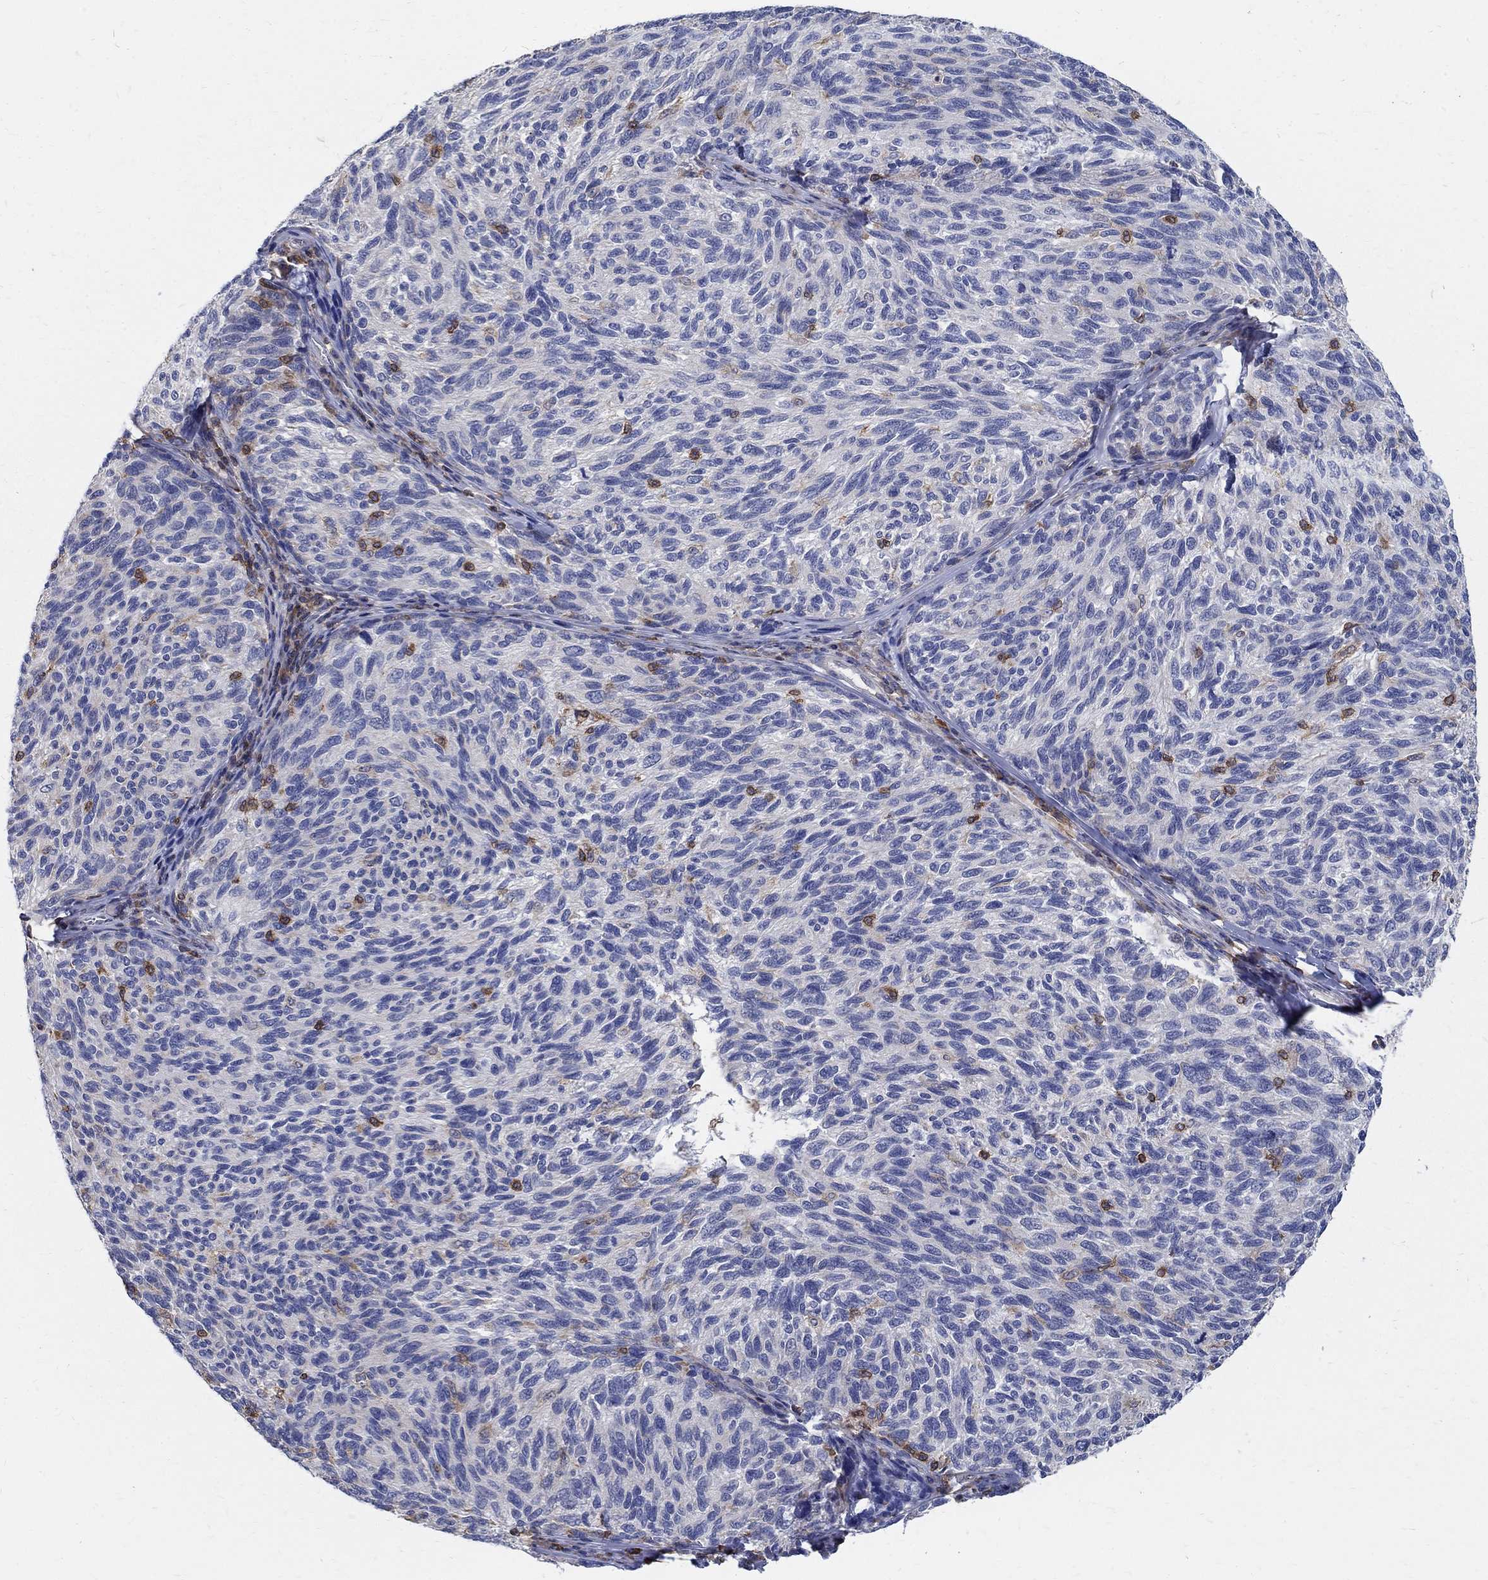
{"staining": {"intensity": "negative", "quantity": "none", "location": "none"}, "tissue": "melanoma", "cell_type": "Tumor cells", "image_type": "cancer", "snomed": [{"axis": "morphology", "description": "Malignant melanoma, NOS"}, {"axis": "topography", "description": "Skin"}], "caption": "This histopathology image is of melanoma stained with IHC to label a protein in brown with the nuclei are counter-stained blue. There is no positivity in tumor cells.", "gene": "AGAP2", "patient": {"sex": "female", "age": 73}}